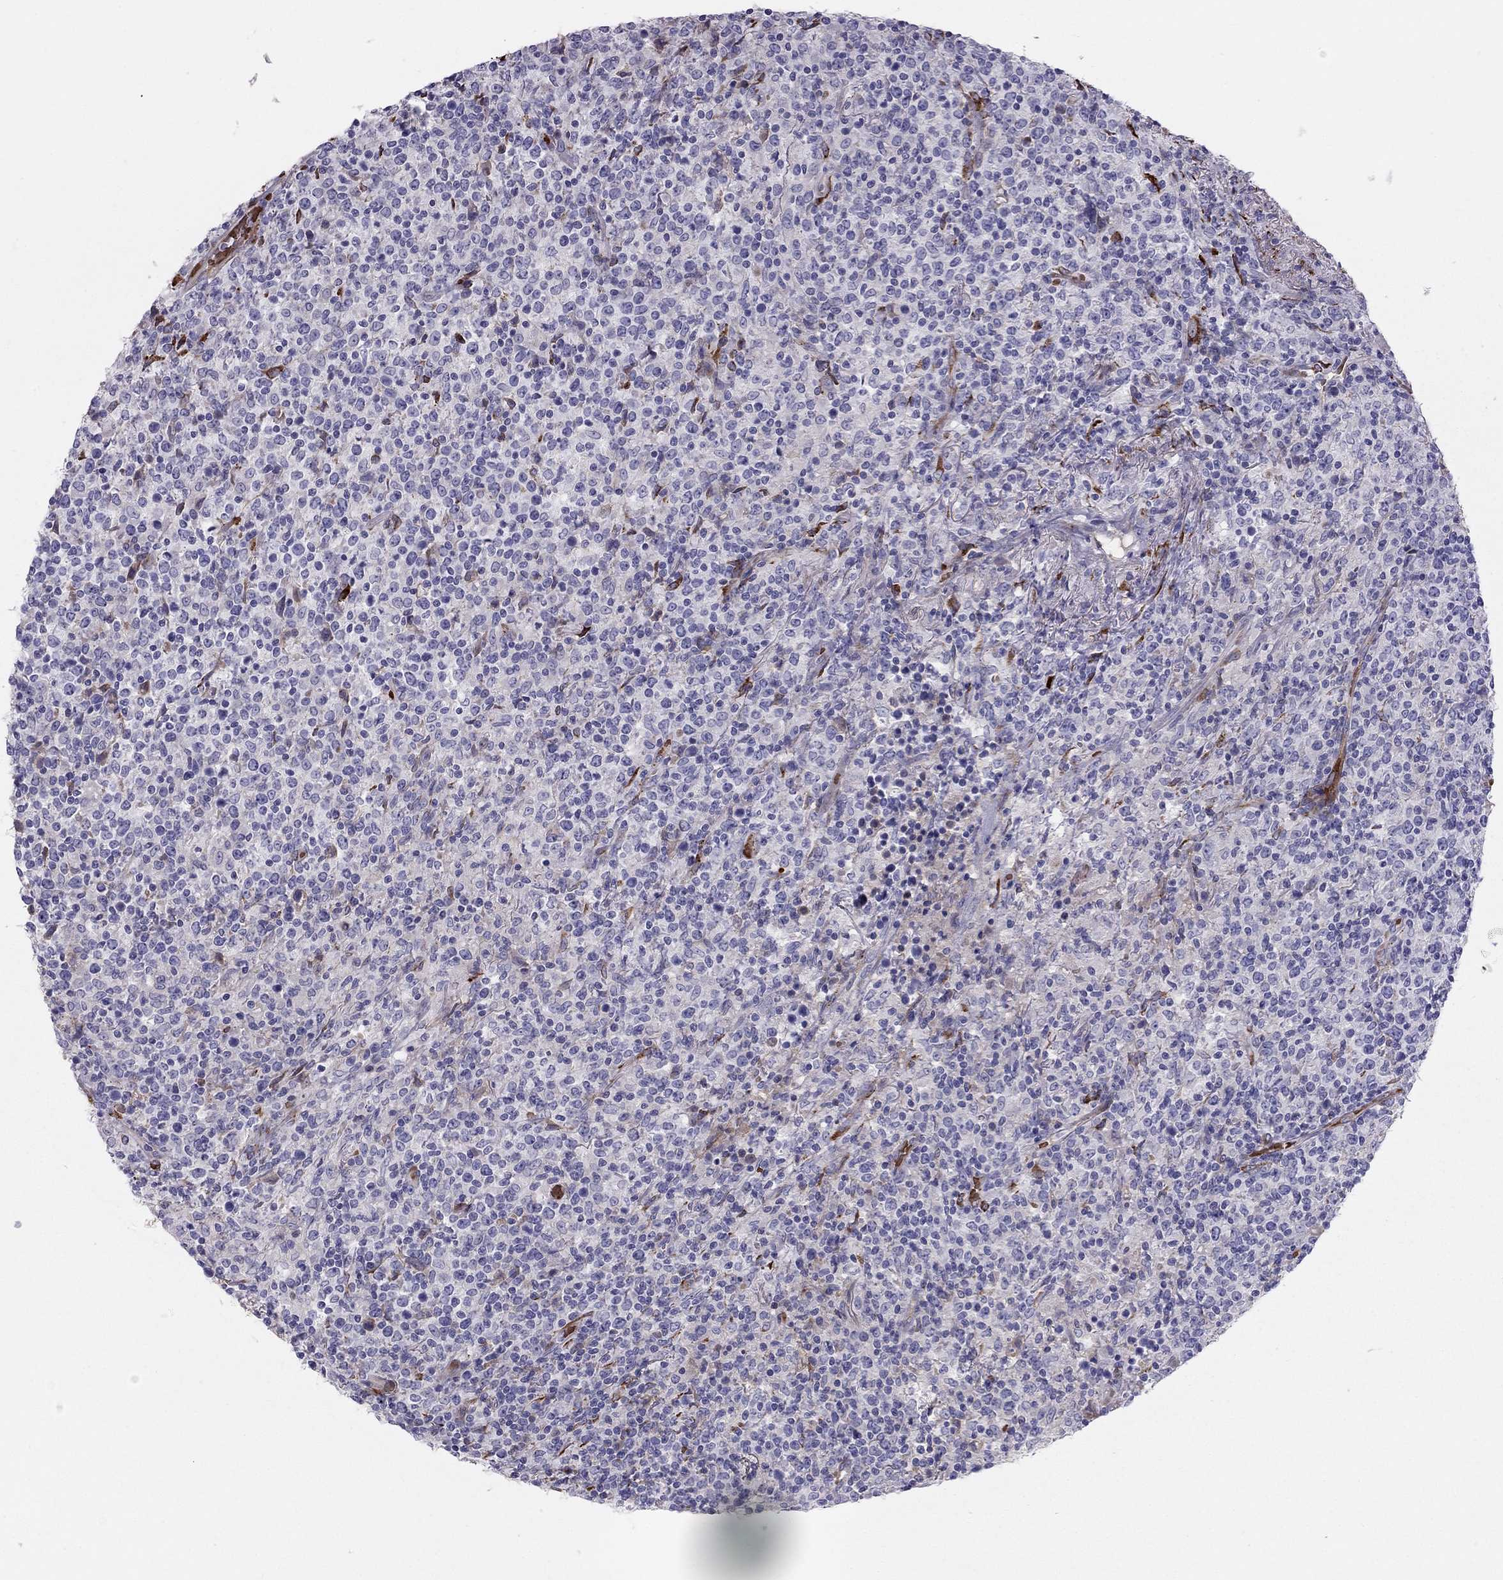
{"staining": {"intensity": "negative", "quantity": "none", "location": "none"}, "tissue": "lymphoma", "cell_type": "Tumor cells", "image_type": "cancer", "snomed": [{"axis": "morphology", "description": "Malignant lymphoma, non-Hodgkin's type, High grade"}, {"axis": "topography", "description": "Lung"}], "caption": "DAB immunohistochemical staining of high-grade malignant lymphoma, non-Hodgkin's type demonstrates no significant expression in tumor cells.", "gene": "RHD", "patient": {"sex": "male", "age": 79}}